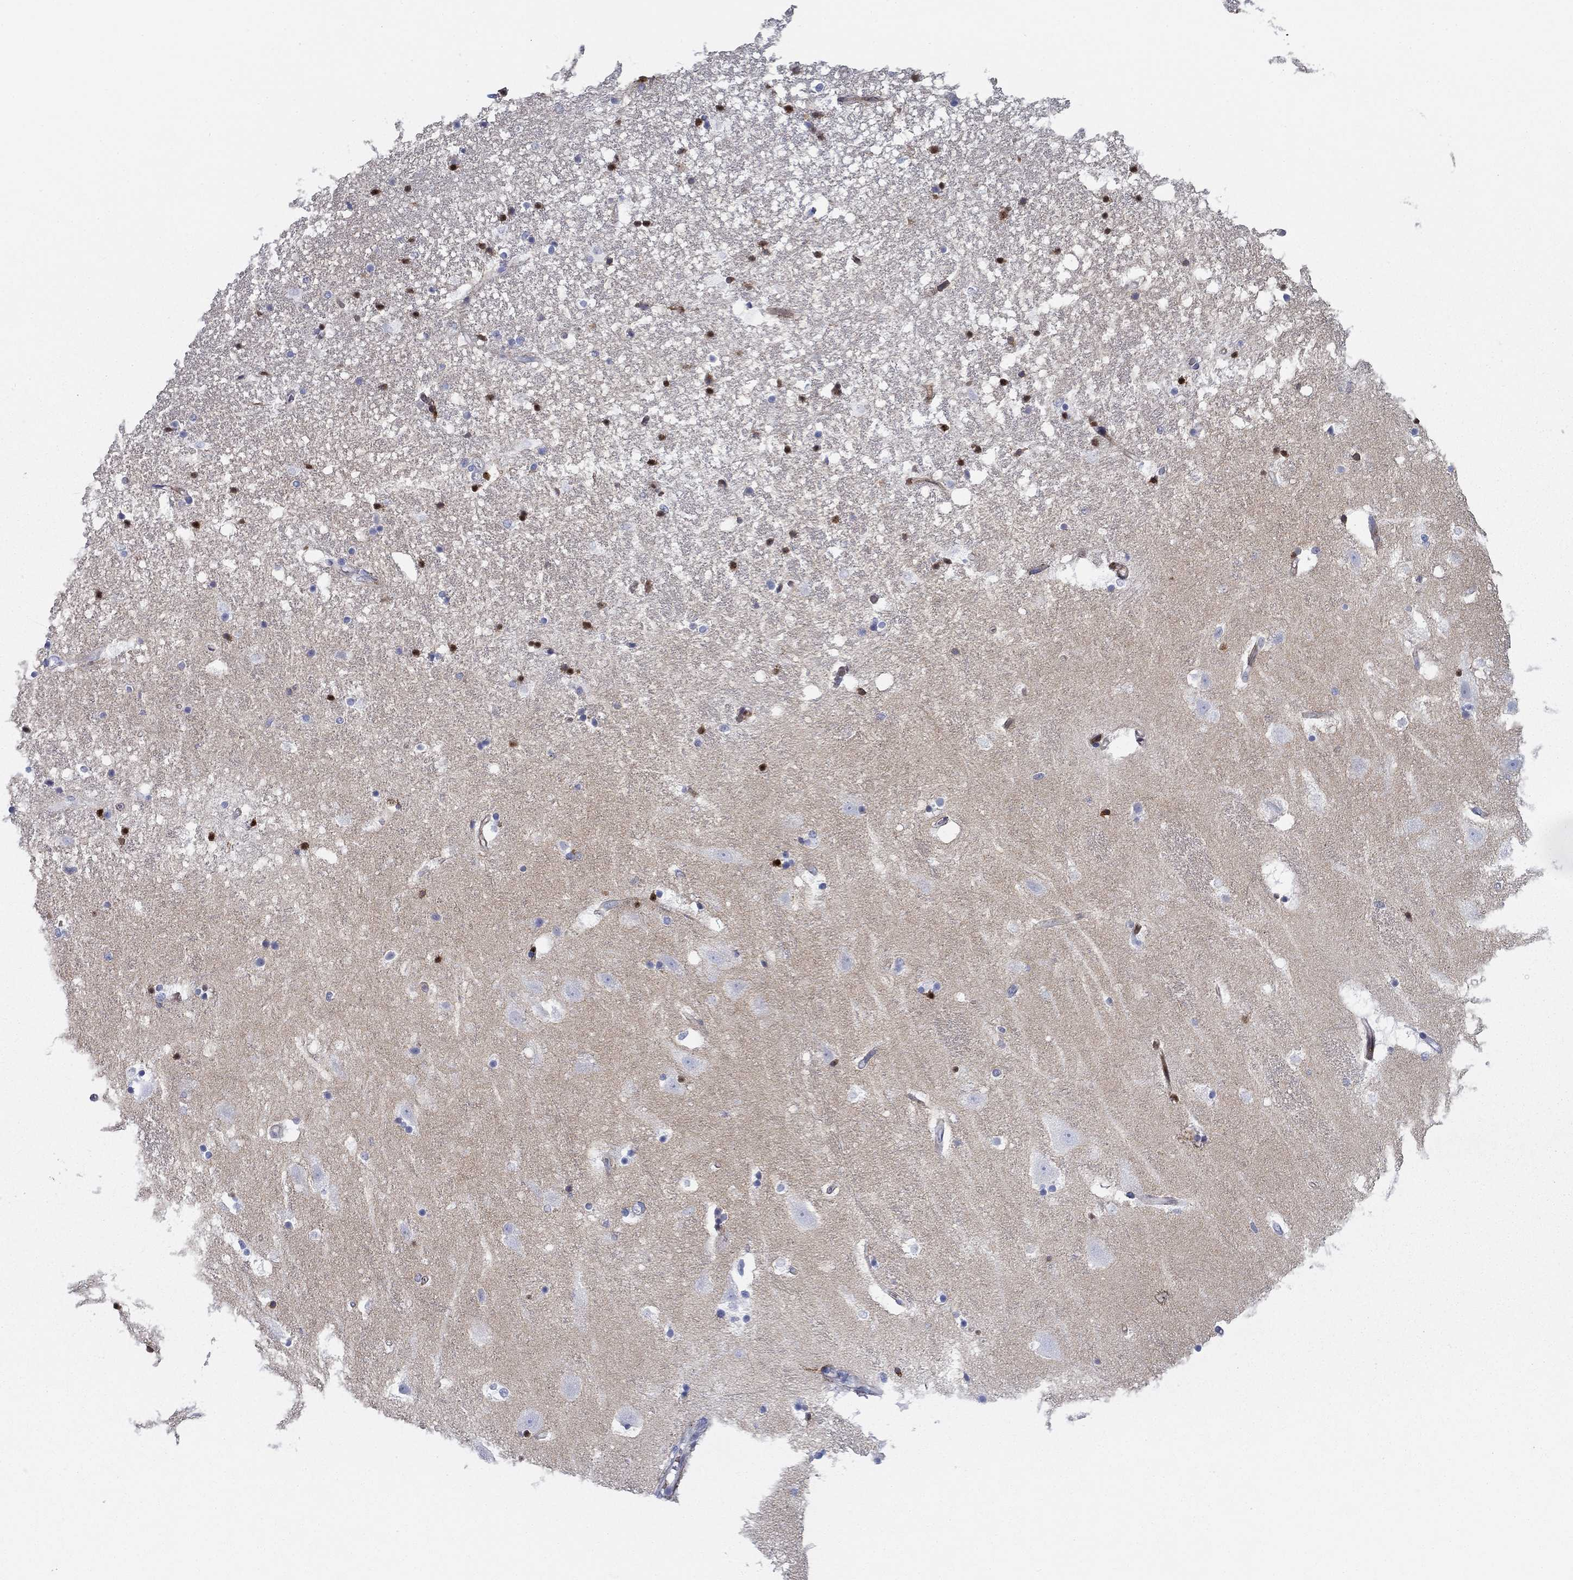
{"staining": {"intensity": "negative", "quantity": "none", "location": "none"}, "tissue": "hippocampus", "cell_type": "Glial cells", "image_type": "normal", "snomed": [{"axis": "morphology", "description": "Normal tissue, NOS"}, {"axis": "topography", "description": "Hippocampus"}], "caption": "Glial cells show no significant protein positivity in benign hippocampus. (DAB immunohistochemistry visualized using brightfield microscopy, high magnification).", "gene": "GPC1", "patient": {"sex": "male", "age": 49}}